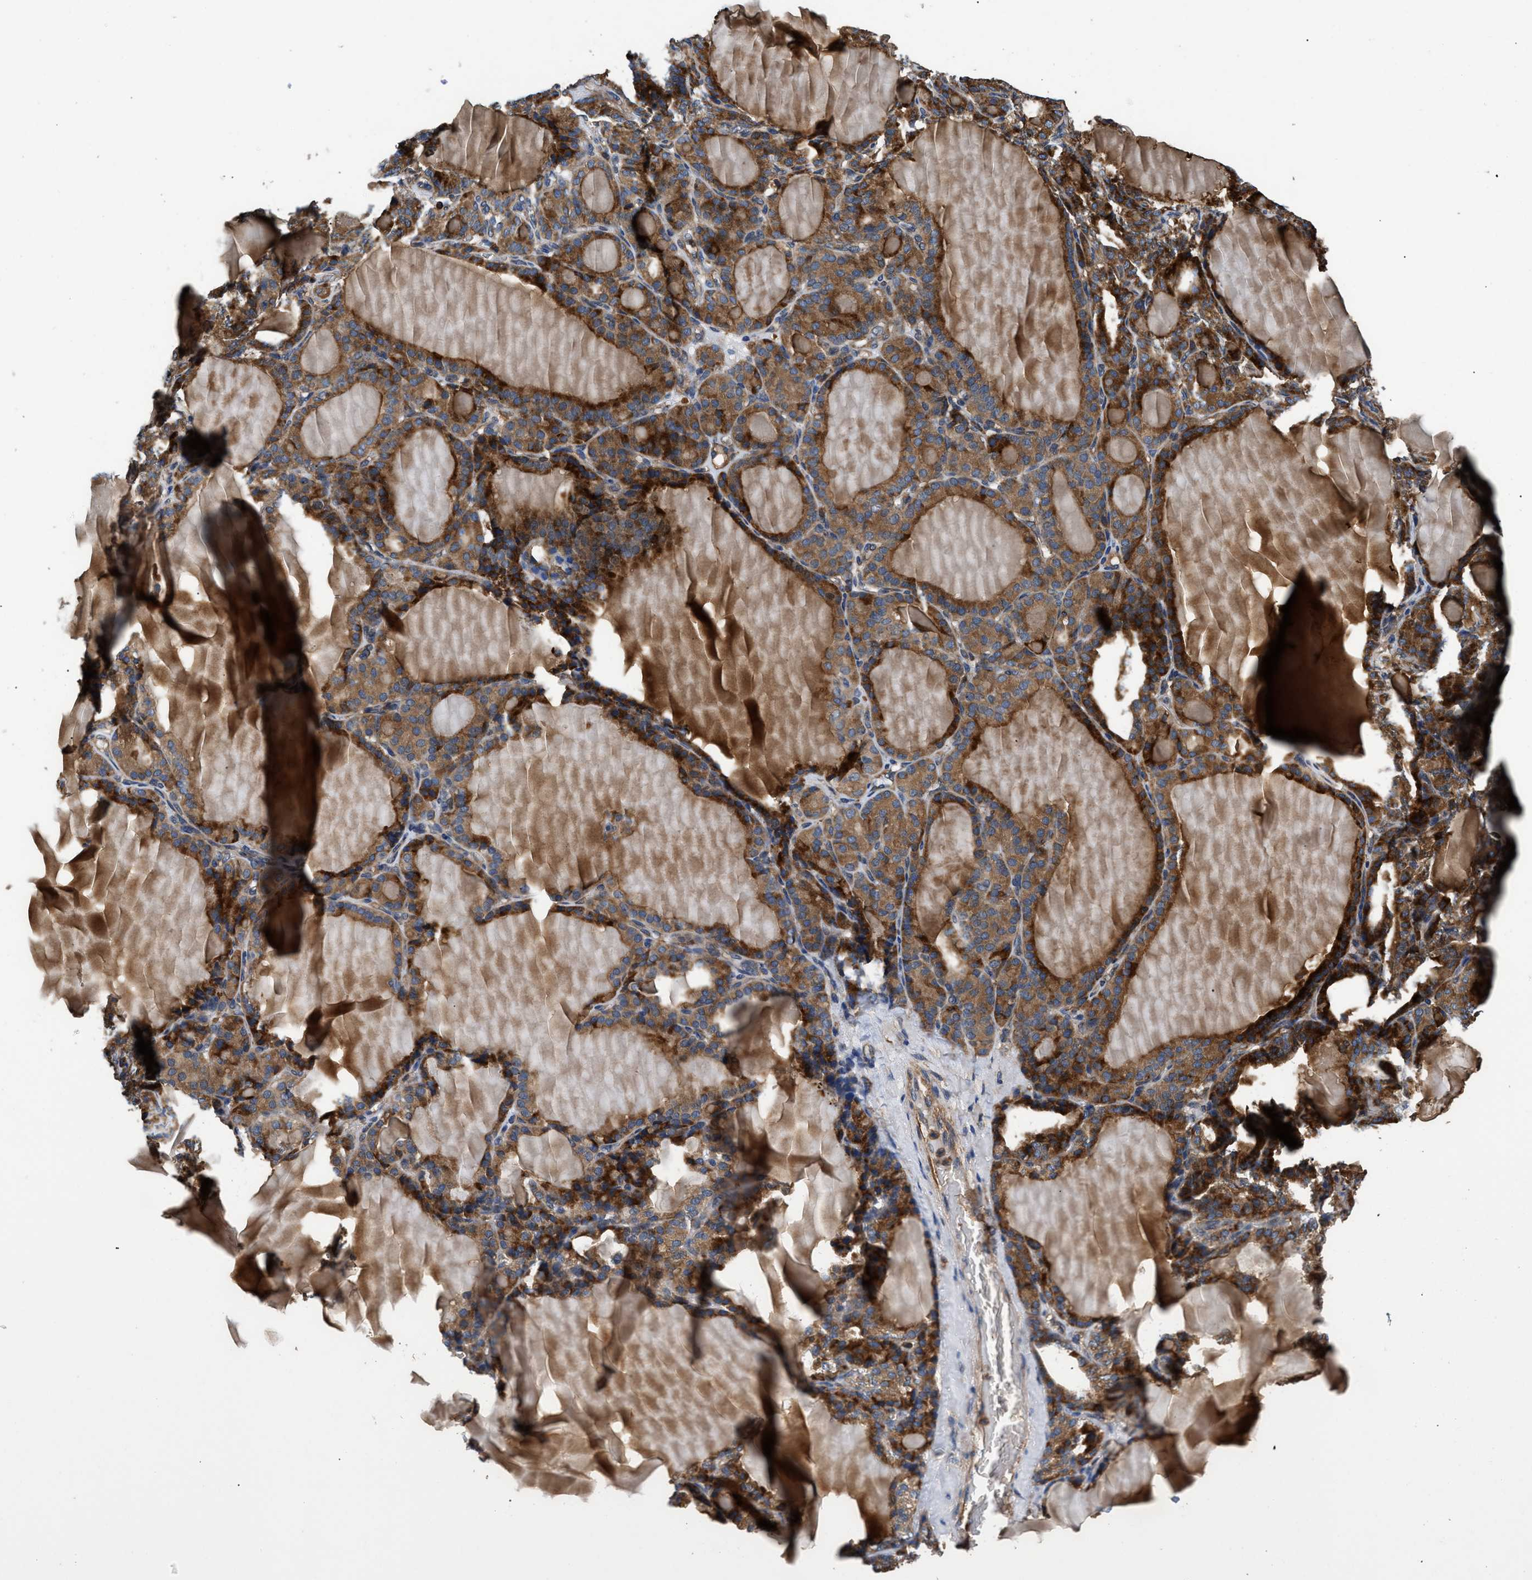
{"staining": {"intensity": "strong", "quantity": ">75%", "location": "cytoplasmic/membranous"}, "tissue": "thyroid gland", "cell_type": "Glandular cells", "image_type": "normal", "snomed": [{"axis": "morphology", "description": "Normal tissue, NOS"}, {"axis": "topography", "description": "Thyroid gland"}], "caption": "Strong cytoplasmic/membranous staining for a protein is present in approximately >75% of glandular cells of benign thyroid gland using immunohistochemistry.", "gene": "LINGO2", "patient": {"sex": "female", "age": 28}}